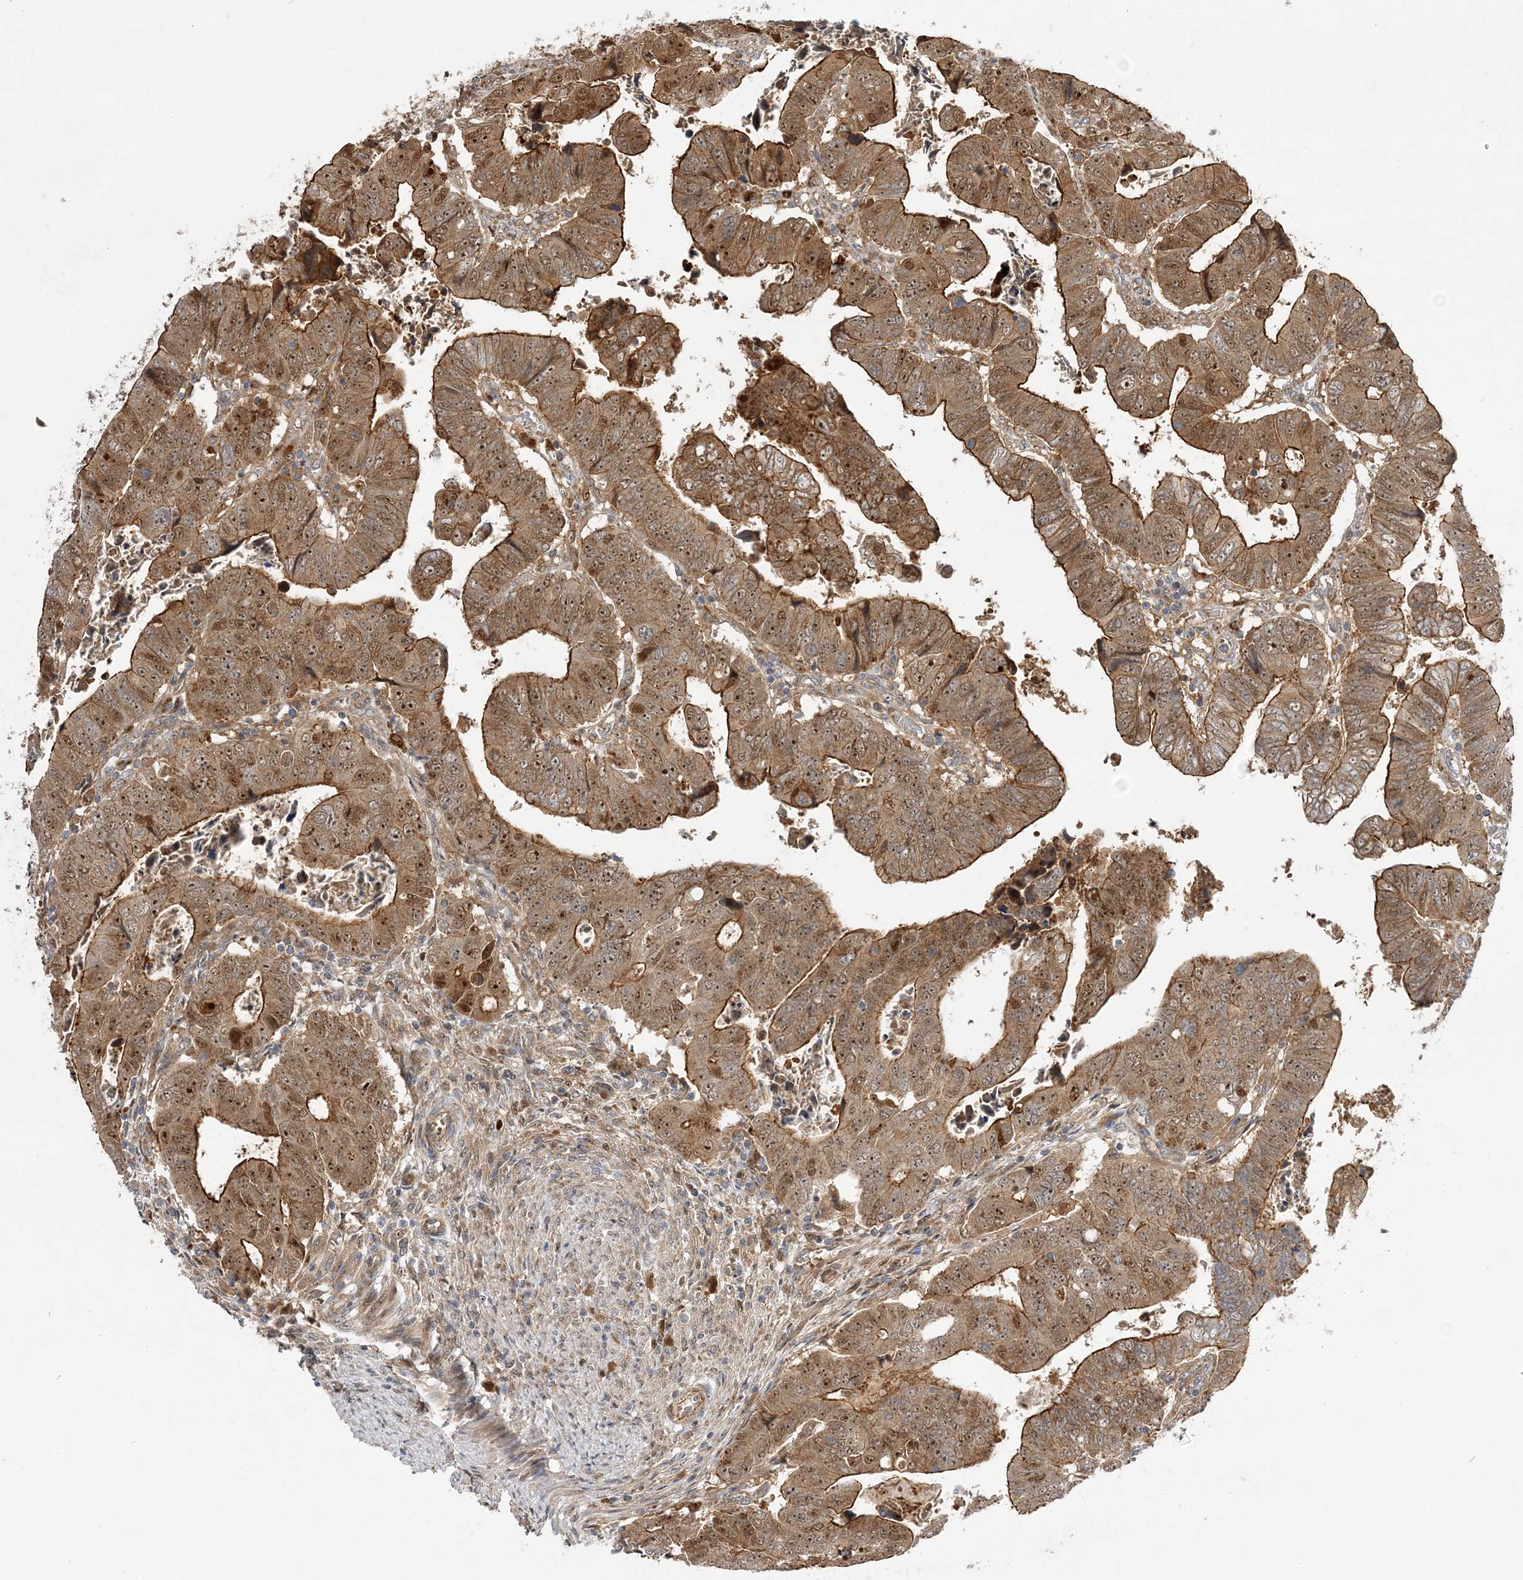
{"staining": {"intensity": "strong", "quantity": ">75%", "location": "cytoplasmic/membranous,nuclear"}, "tissue": "colorectal cancer", "cell_type": "Tumor cells", "image_type": "cancer", "snomed": [{"axis": "morphology", "description": "Normal tissue, NOS"}, {"axis": "morphology", "description": "Adenocarcinoma, NOS"}, {"axis": "topography", "description": "Rectum"}], "caption": "Protein staining by immunohistochemistry (IHC) demonstrates strong cytoplasmic/membranous and nuclear positivity in about >75% of tumor cells in colorectal cancer (adenocarcinoma). Immunohistochemistry stains the protein of interest in brown and the nuclei are stained blue.", "gene": "NPM3", "patient": {"sex": "female", "age": 65}}